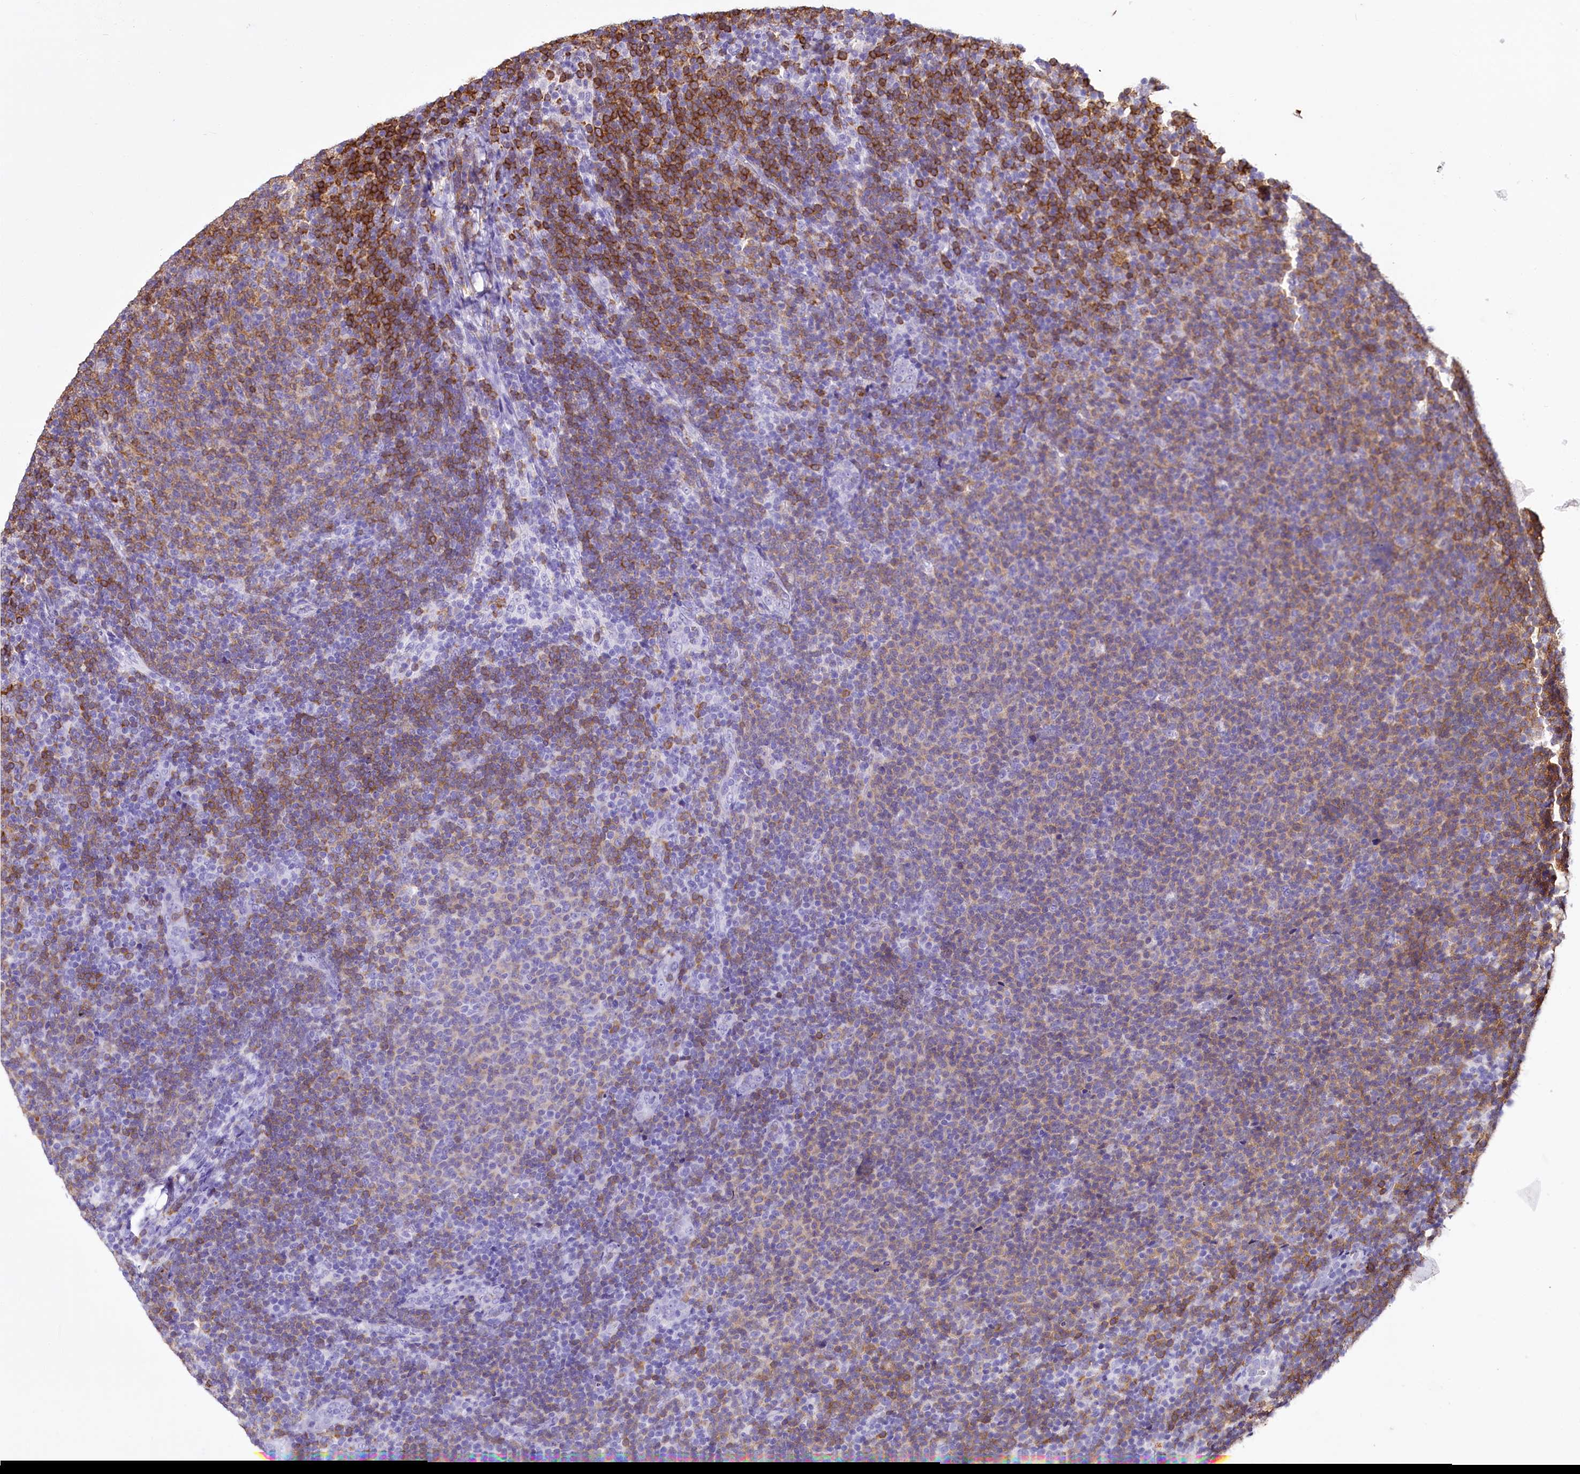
{"staining": {"intensity": "moderate", "quantity": "25%-75%", "location": "cytoplasmic/membranous"}, "tissue": "lymphoma", "cell_type": "Tumor cells", "image_type": "cancer", "snomed": [{"axis": "morphology", "description": "Malignant lymphoma, non-Hodgkin's type, Low grade"}, {"axis": "topography", "description": "Lymph node"}], "caption": "Protein expression by immunohistochemistry (IHC) exhibits moderate cytoplasmic/membranous staining in approximately 25%-75% of tumor cells in malignant lymphoma, non-Hodgkin's type (low-grade). (Stains: DAB (3,3'-diaminobenzidine) in brown, nuclei in blue, Microscopy: brightfield microscopy at high magnification).", "gene": "BANK1", "patient": {"sex": "male", "age": 66}}